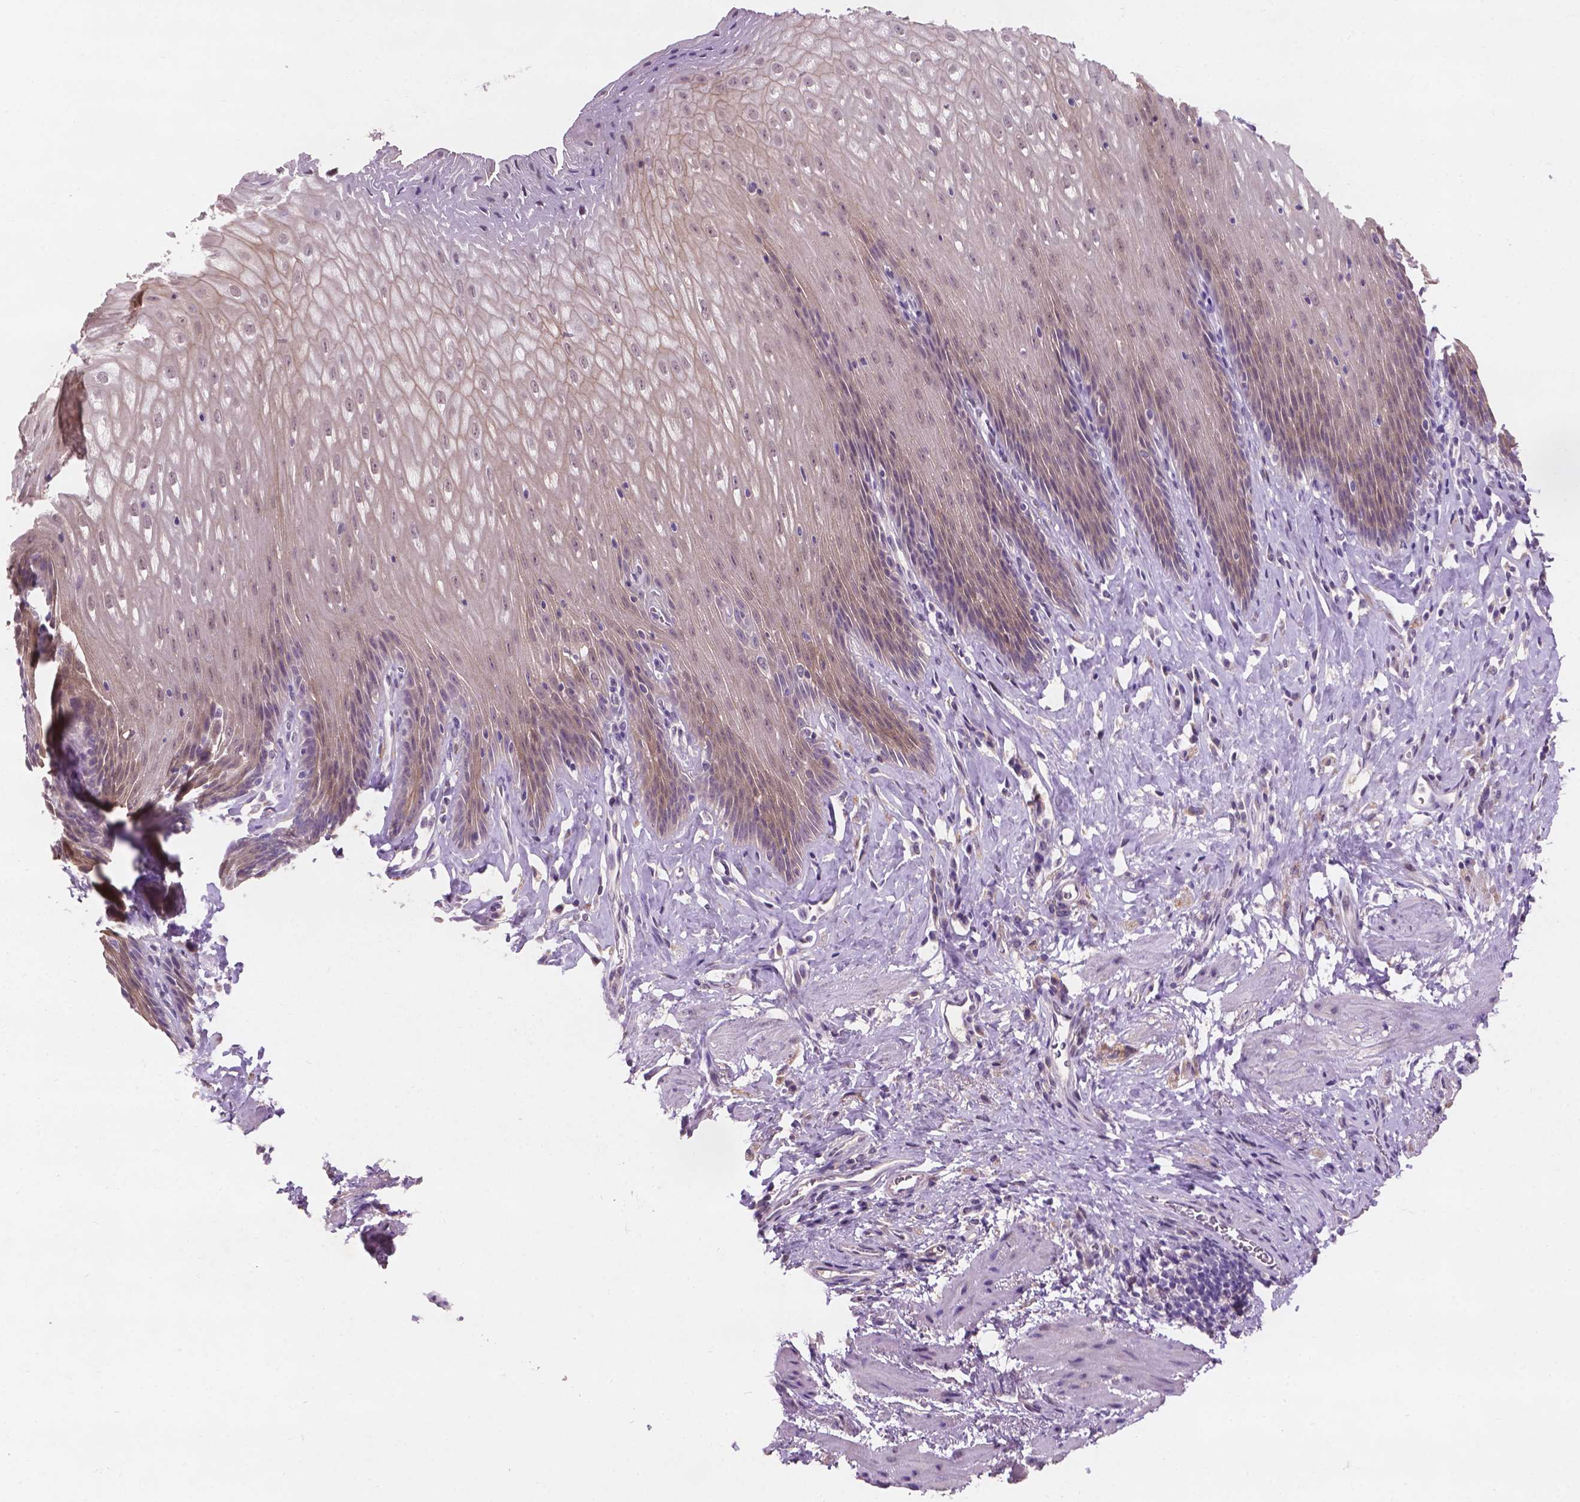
{"staining": {"intensity": "moderate", "quantity": "<25%", "location": "nuclear"}, "tissue": "esophagus", "cell_type": "Squamous epithelial cells", "image_type": "normal", "snomed": [{"axis": "morphology", "description": "Normal tissue, NOS"}, {"axis": "topography", "description": "Esophagus"}], "caption": "Immunohistochemistry (IHC) image of normal esophagus stained for a protein (brown), which displays low levels of moderate nuclear staining in about <25% of squamous epithelial cells.", "gene": "GXYLT2", "patient": {"sex": "female", "age": 61}}